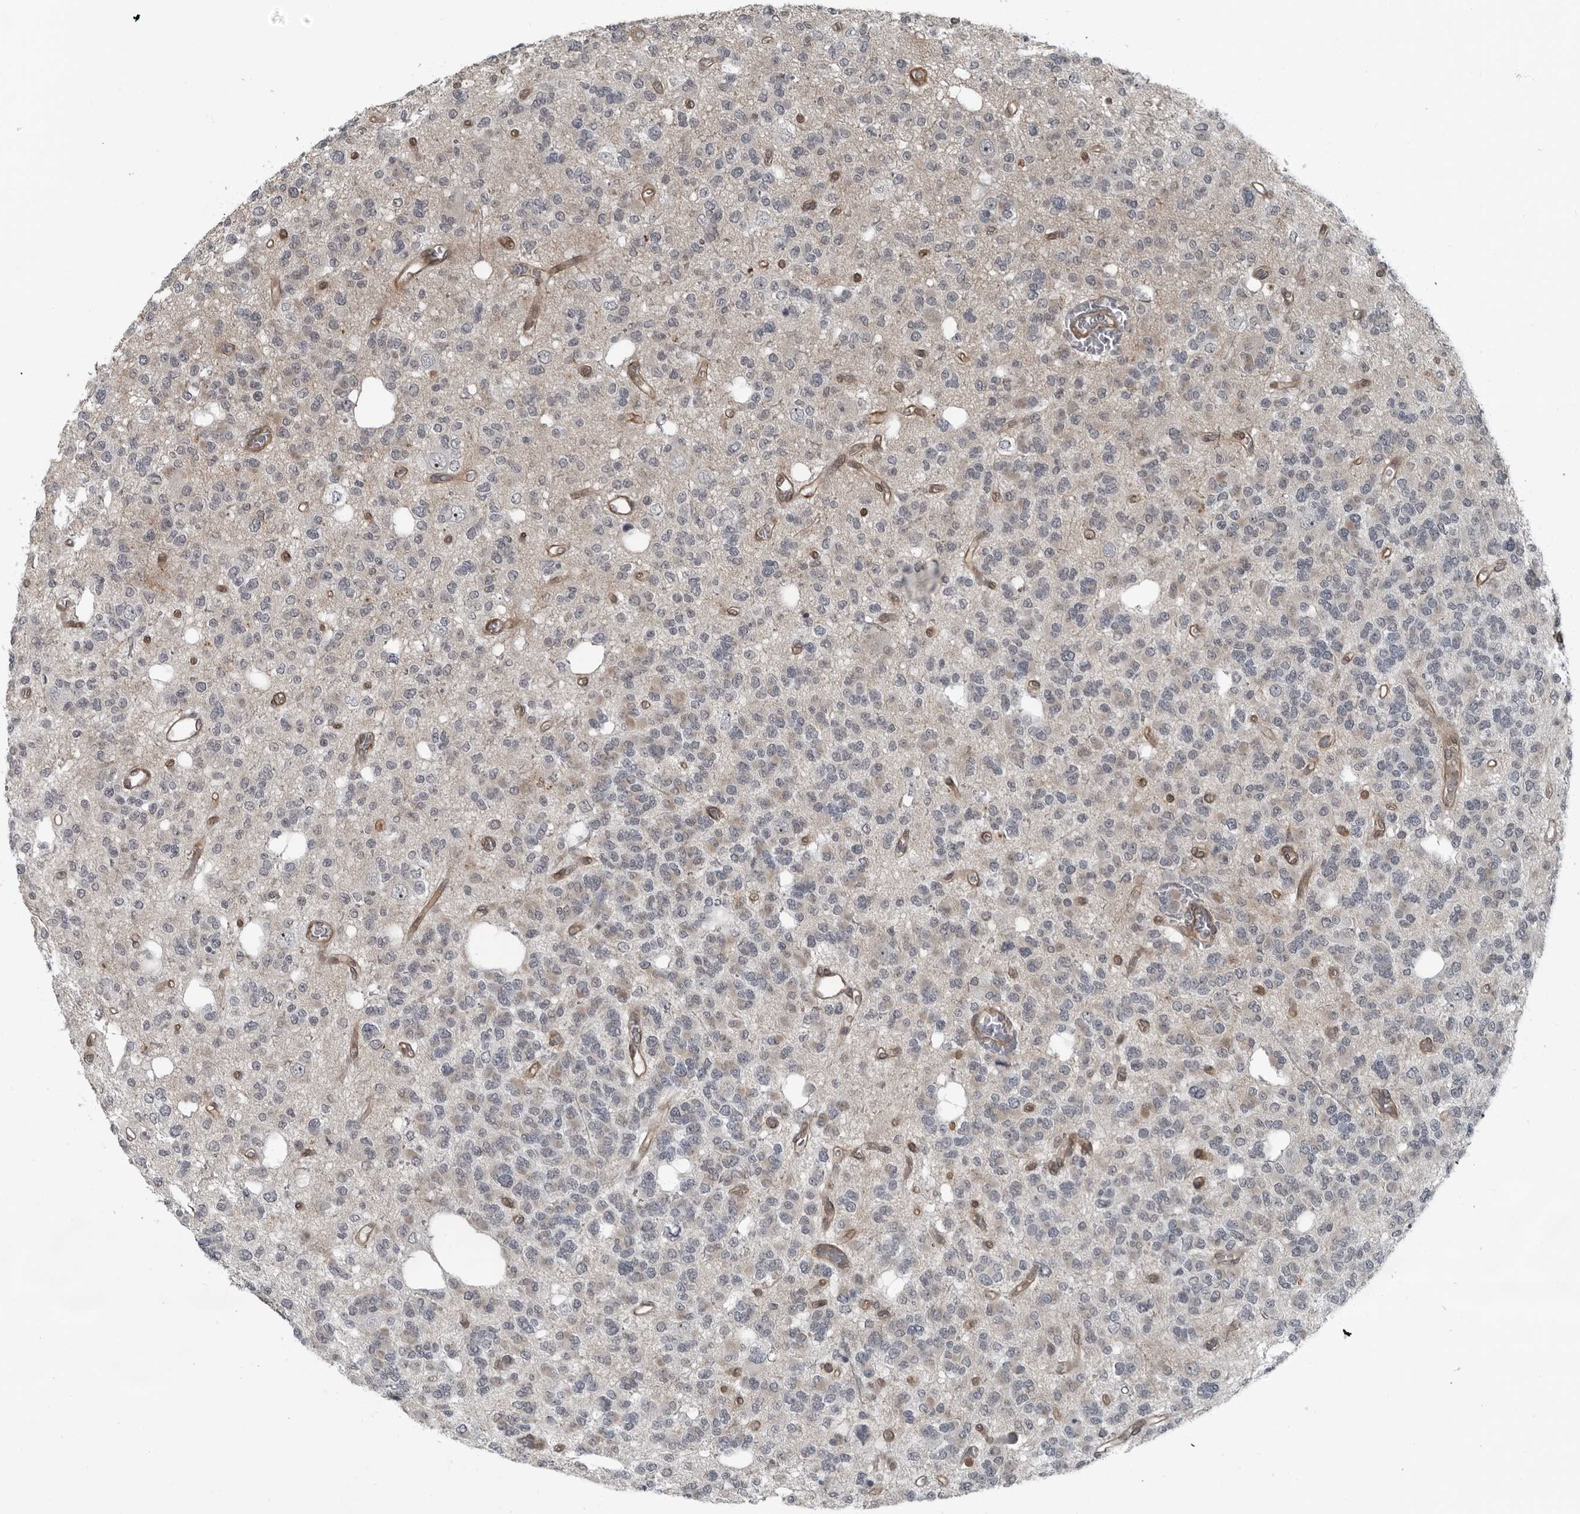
{"staining": {"intensity": "negative", "quantity": "none", "location": "none"}, "tissue": "glioma", "cell_type": "Tumor cells", "image_type": "cancer", "snomed": [{"axis": "morphology", "description": "Glioma, malignant, Low grade"}, {"axis": "topography", "description": "Brain"}], "caption": "This is an IHC image of human glioma. There is no expression in tumor cells.", "gene": "FAM102B", "patient": {"sex": "male", "age": 38}}